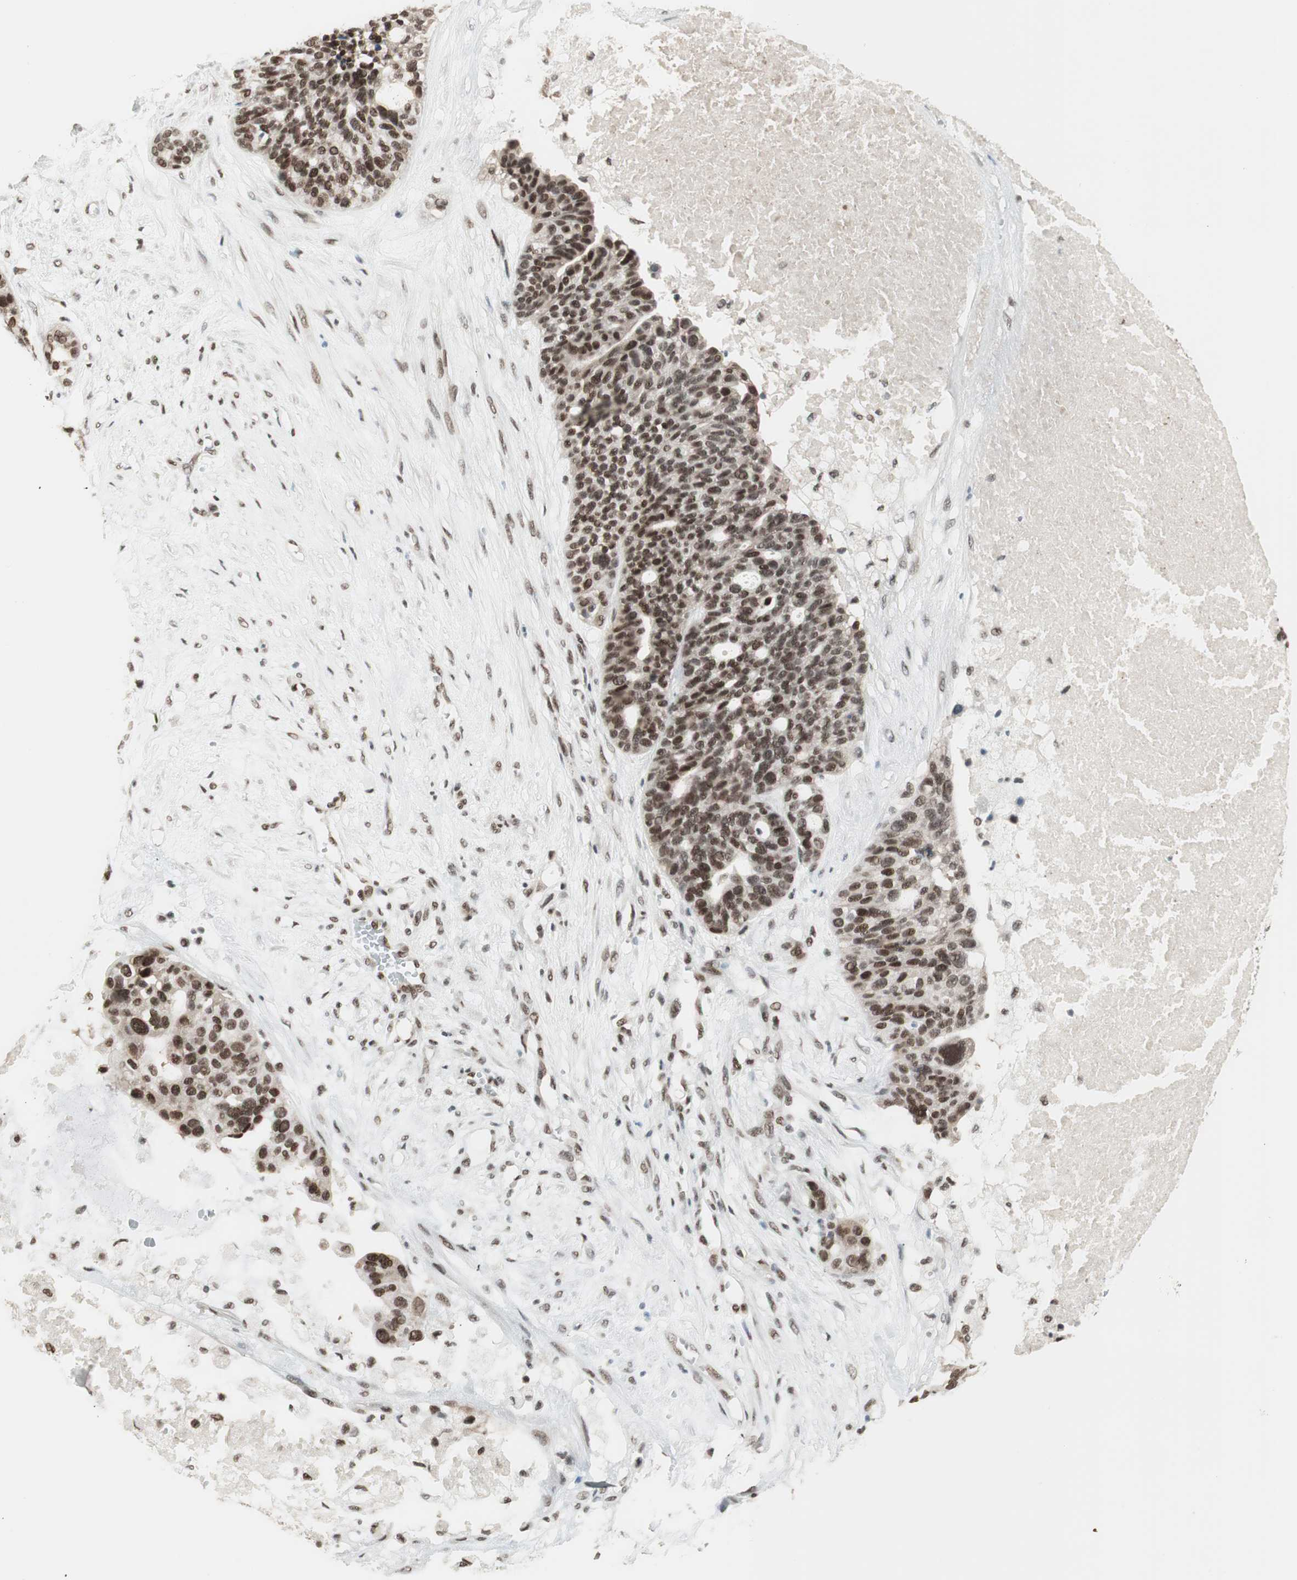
{"staining": {"intensity": "moderate", "quantity": ">75%", "location": "nuclear"}, "tissue": "ovarian cancer", "cell_type": "Tumor cells", "image_type": "cancer", "snomed": [{"axis": "morphology", "description": "Cystadenocarcinoma, serous, NOS"}, {"axis": "topography", "description": "Ovary"}], "caption": "Protein staining of ovarian cancer (serous cystadenocarcinoma) tissue reveals moderate nuclear positivity in approximately >75% of tumor cells.", "gene": "SMARCE1", "patient": {"sex": "female", "age": 59}}